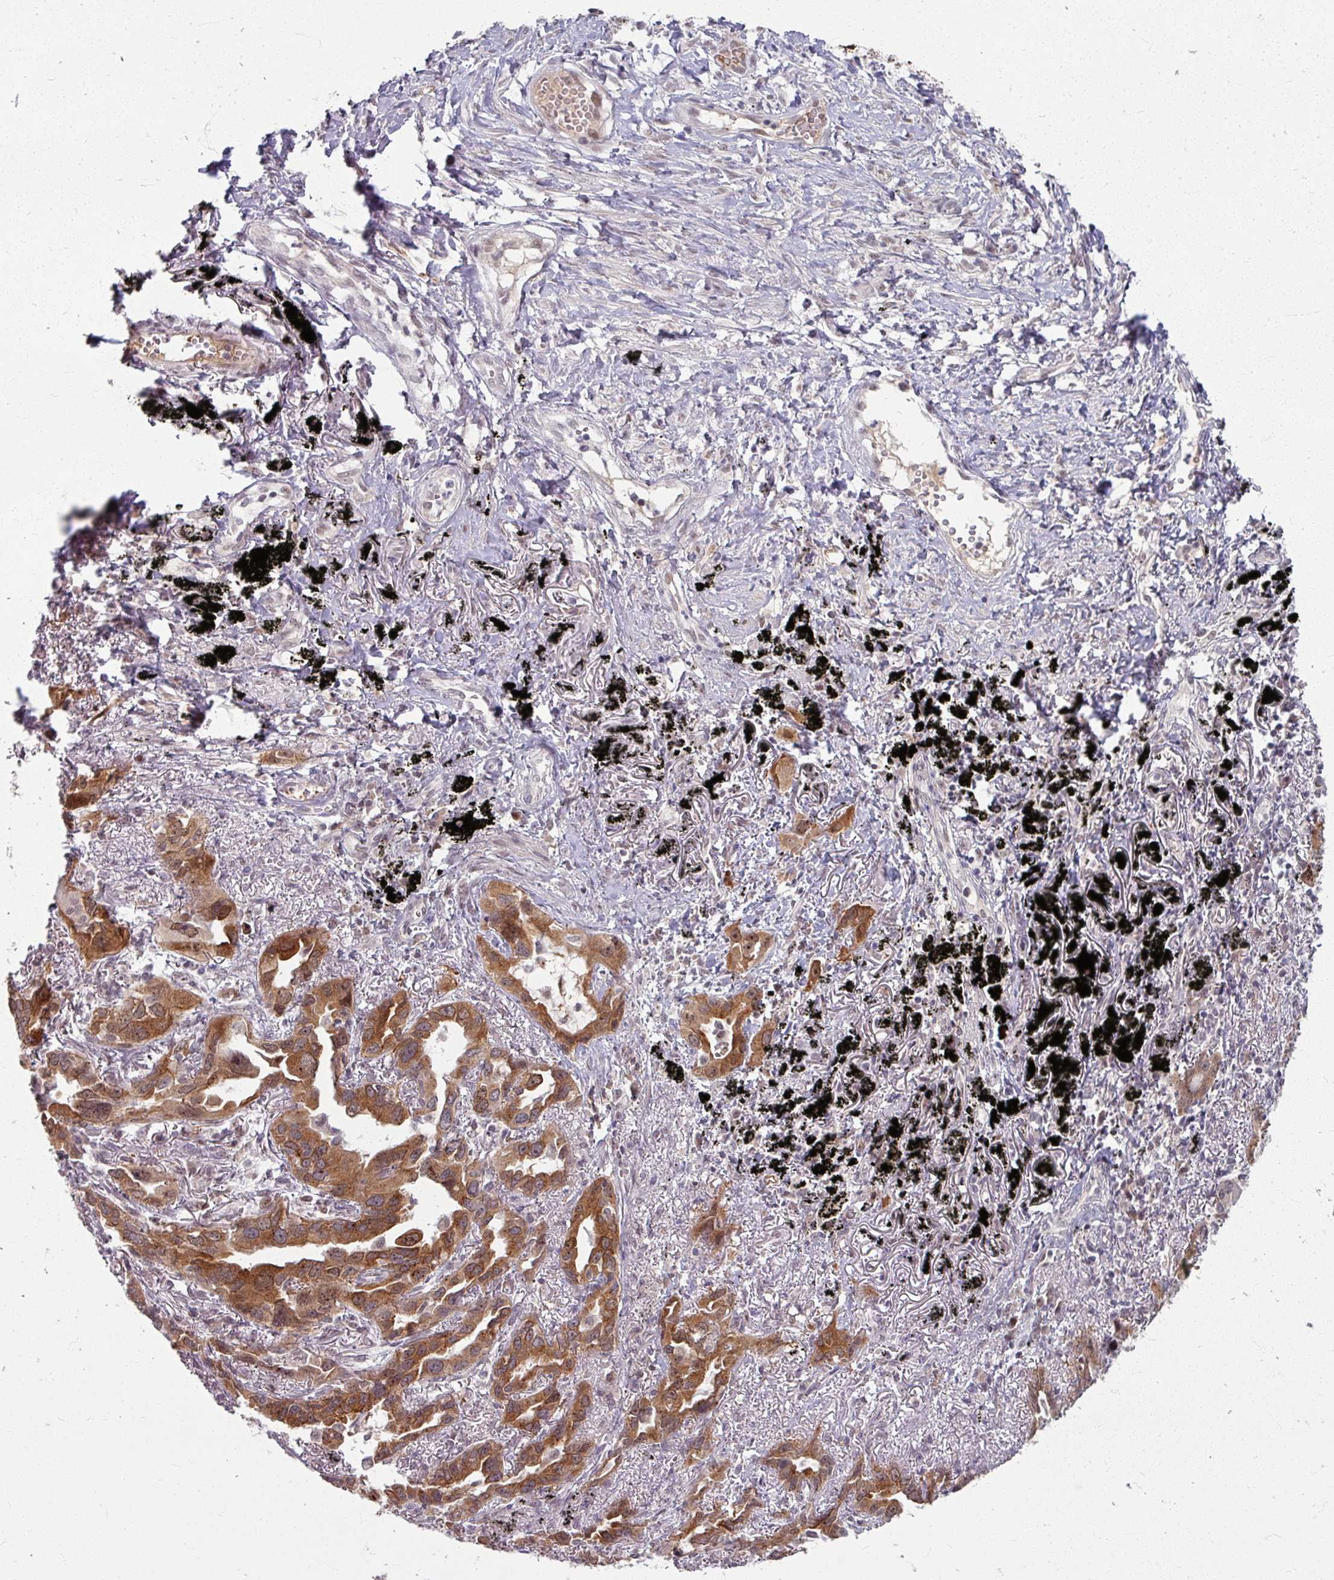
{"staining": {"intensity": "moderate", "quantity": ">75%", "location": "cytoplasmic/membranous"}, "tissue": "lung cancer", "cell_type": "Tumor cells", "image_type": "cancer", "snomed": [{"axis": "morphology", "description": "Adenocarcinoma, NOS"}, {"axis": "topography", "description": "Lung"}], "caption": "IHC of human adenocarcinoma (lung) exhibits medium levels of moderate cytoplasmic/membranous staining in approximately >75% of tumor cells.", "gene": "KLC3", "patient": {"sex": "male", "age": 67}}